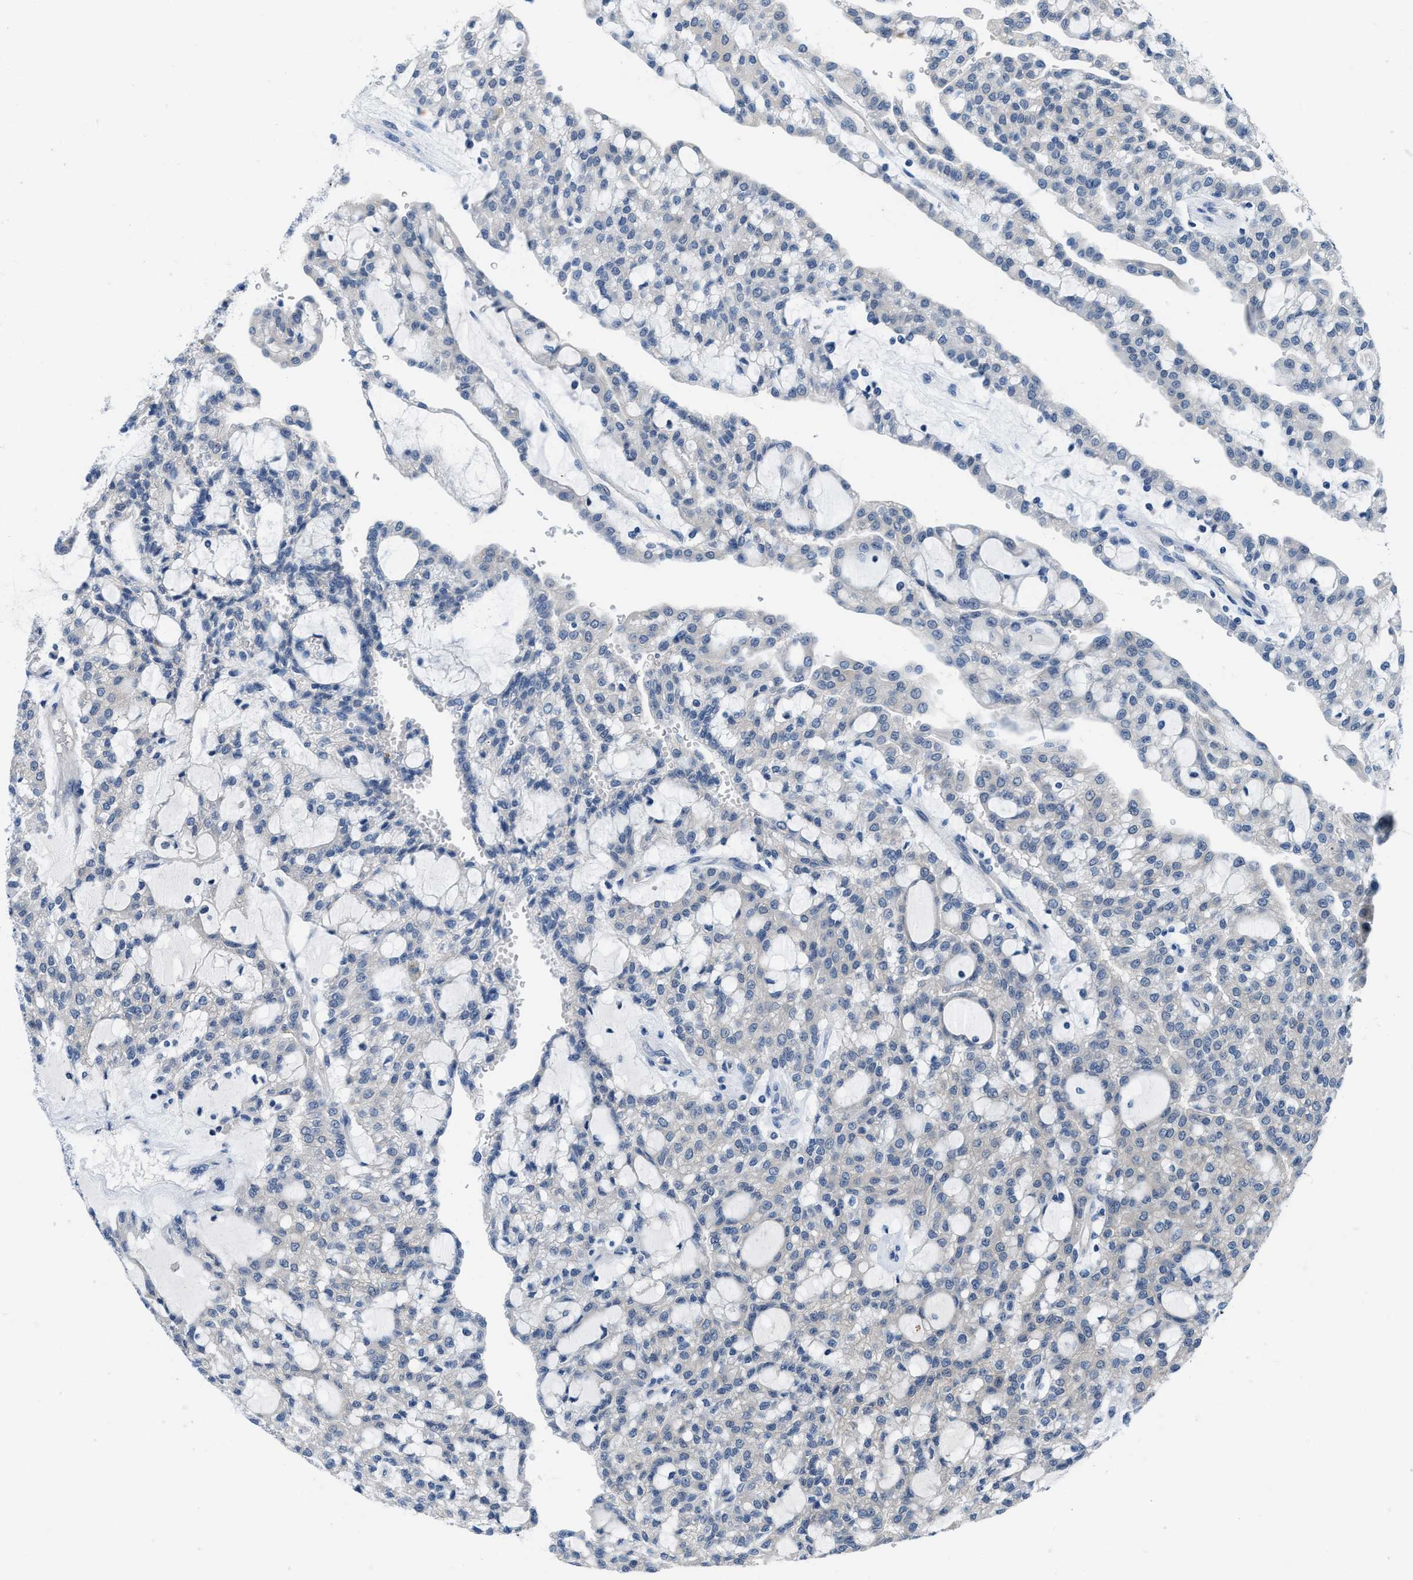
{"staining": {"intensity": "negative", "quantity": "none", "location": "none"}, "tissue": "renal cancer", "cell_type": "Tumor cells", "image_type": "cancer", "snomed": [{"axis": "morphology", "description": "Adenocarcinoma, NOS"}, {"axis": "topography", "description": "Kidney"}], "caption": "Protein analysis of renal cancer demonstrates no significant staining in tumor cells.", "gene": "NUDT5", "patient": {"sex": "male", "age": 63}}